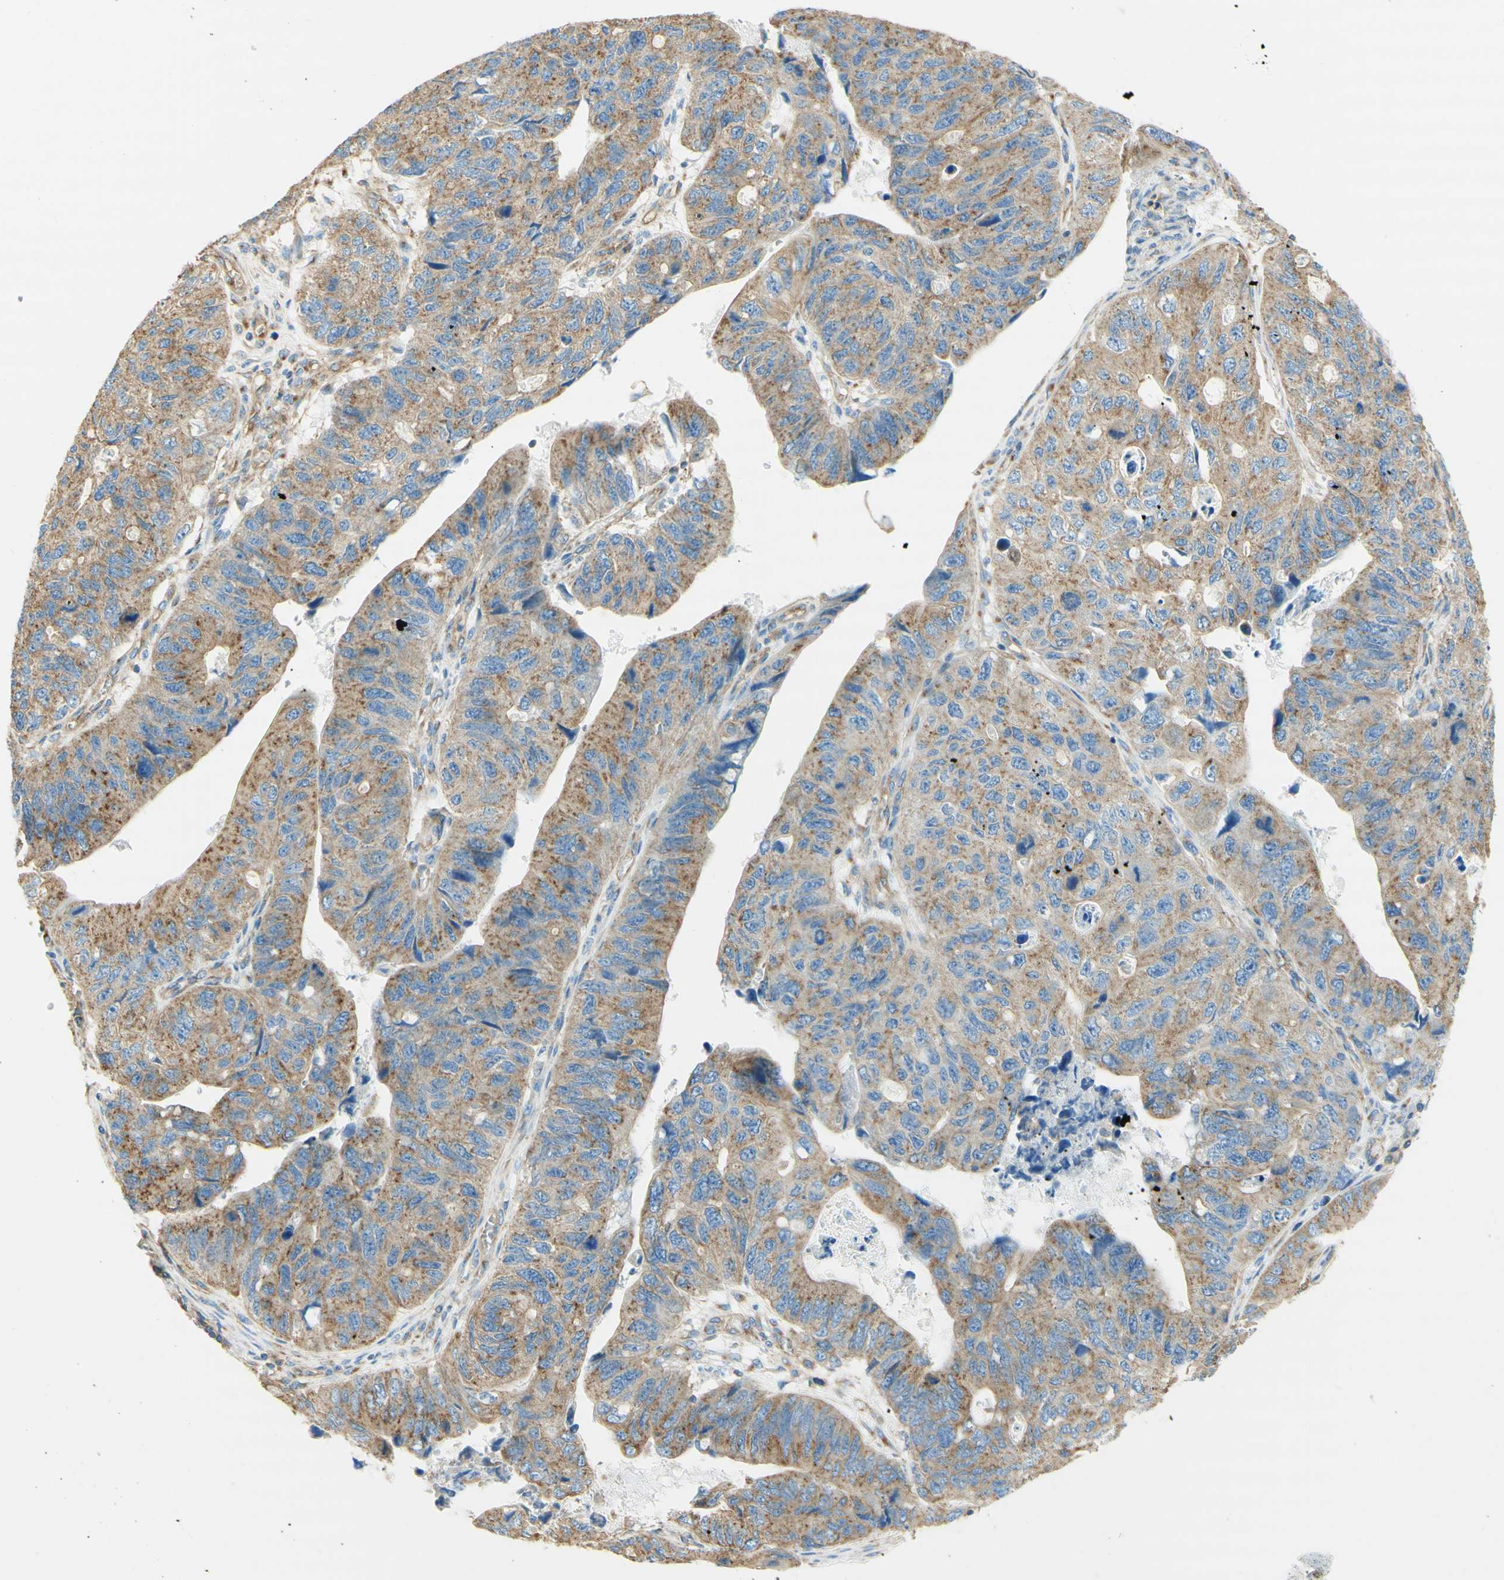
{"staining": {"intensity": "weak", "quantity": ">75%", "location": "cytoplasmic/membranous"}, "tissue": "stomach cancer", "cell_type": "Tumor cells", "image_type": "cancer", "snomed": [{"axis": "morphology", "description": "Adenocarcinoma, NOS"}, {"axis": "topography", "description": "Stomach"}], "caption": "Tumor cells display low levels of weak cytoplasmic/membranous positivity in about >75% of cells in stomach cancer. The staining is performed using DAB (3,3'-diaminobenzidine) brown chromogen to label protein expression. The nuclei are counter-stained blue using hematoxylin.", "gene": "CLTC", "patient": {"sex": "male", "age": 59}}